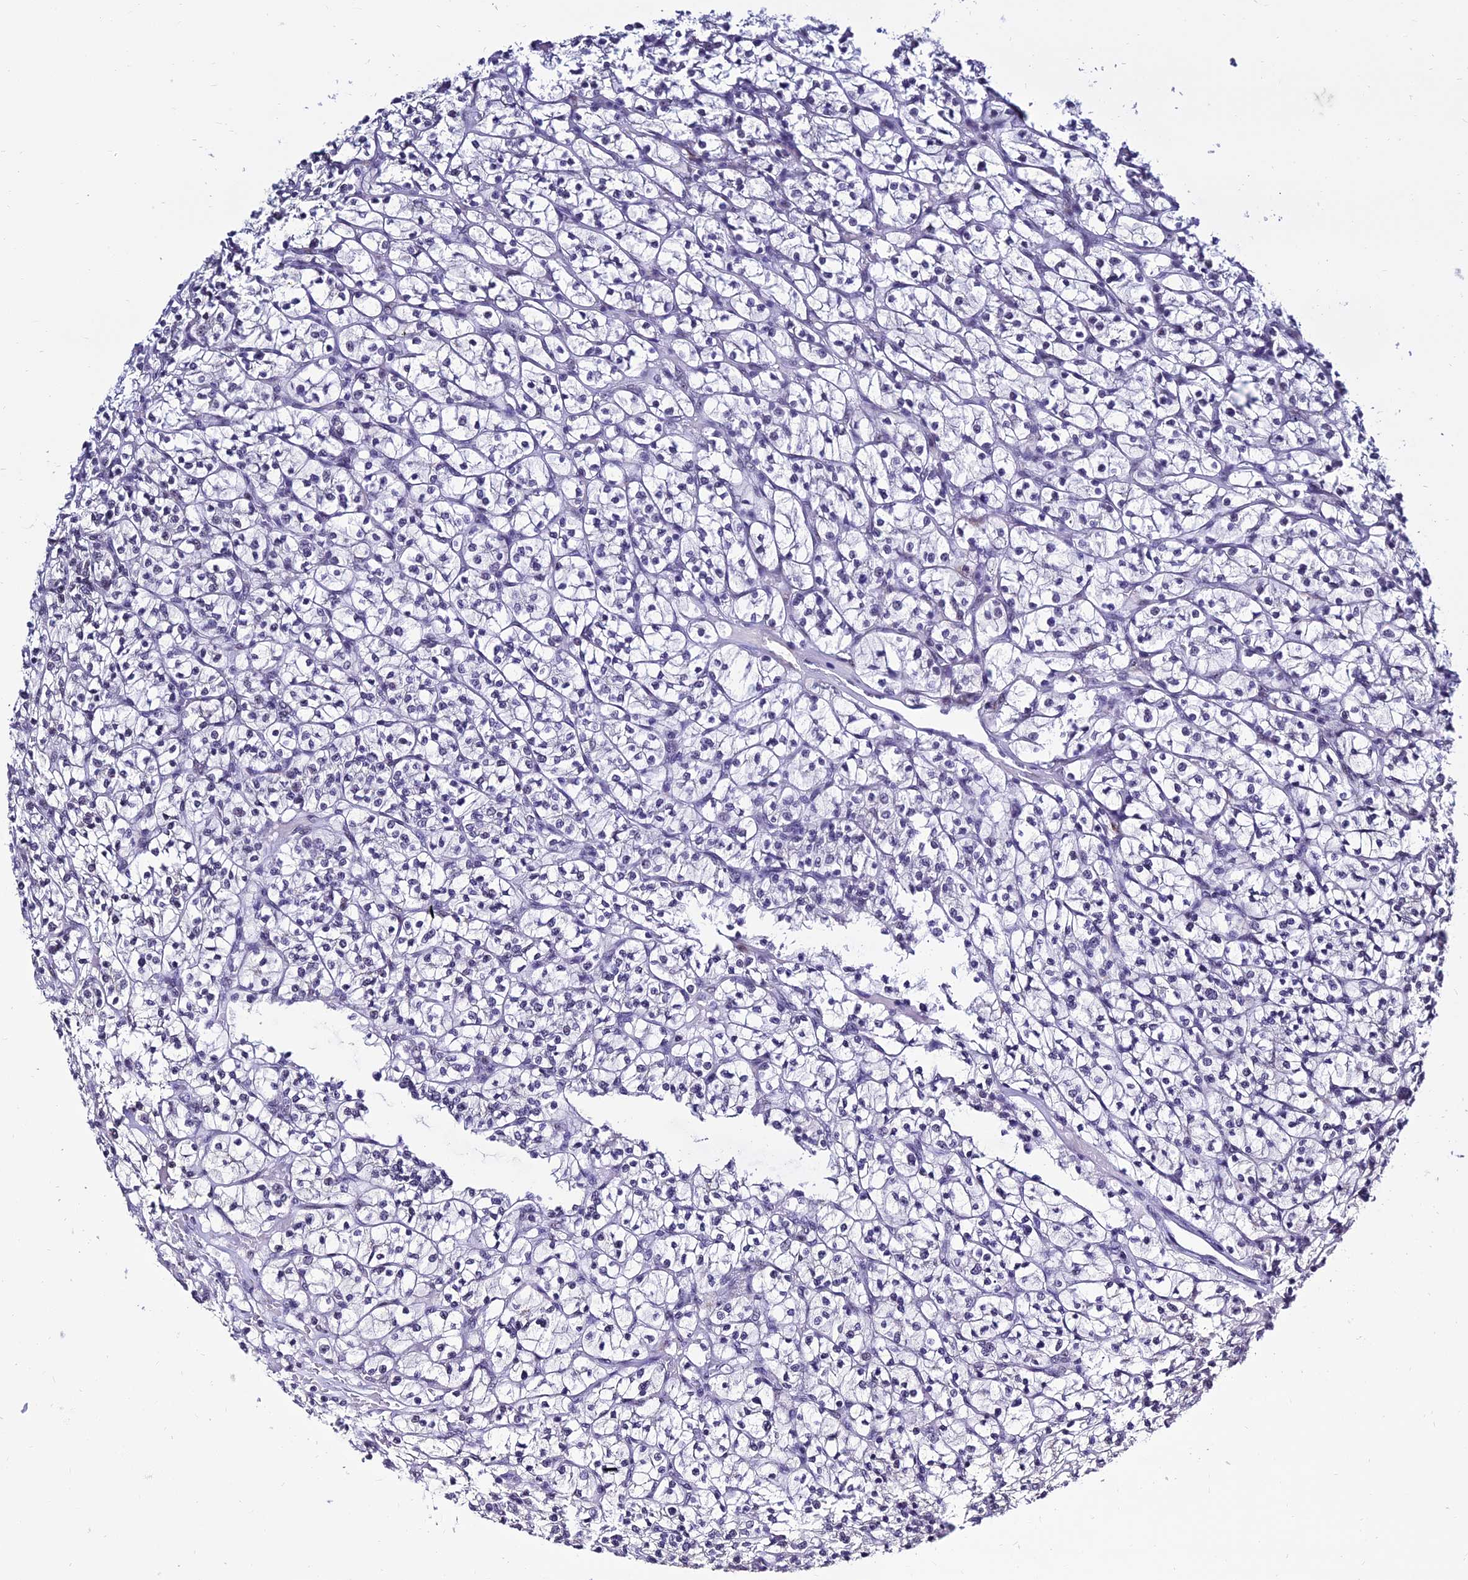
{"staining": {"intensity": "negative", "quantity": "none", "location": "none"}, "tissue": "renal cancer", "cell_type": "Tumor cells", "image_type": "cancer", "snomed": [{"axis": "morphology", "description": "Adenocarcinoma, NOS"}, {"axis": "topography", "description": "Kidney"}], "caption": "Immunohistochemistry histopathology image of neoplastic tissue: renal cancer (adenocarcinoma) stained with DAB (3,3'-diaminobenzidine) displays no significant protein positivity in tumor cells.", "gene": "PPP4R2", "patient": {"sex": "female", "age": 64}}